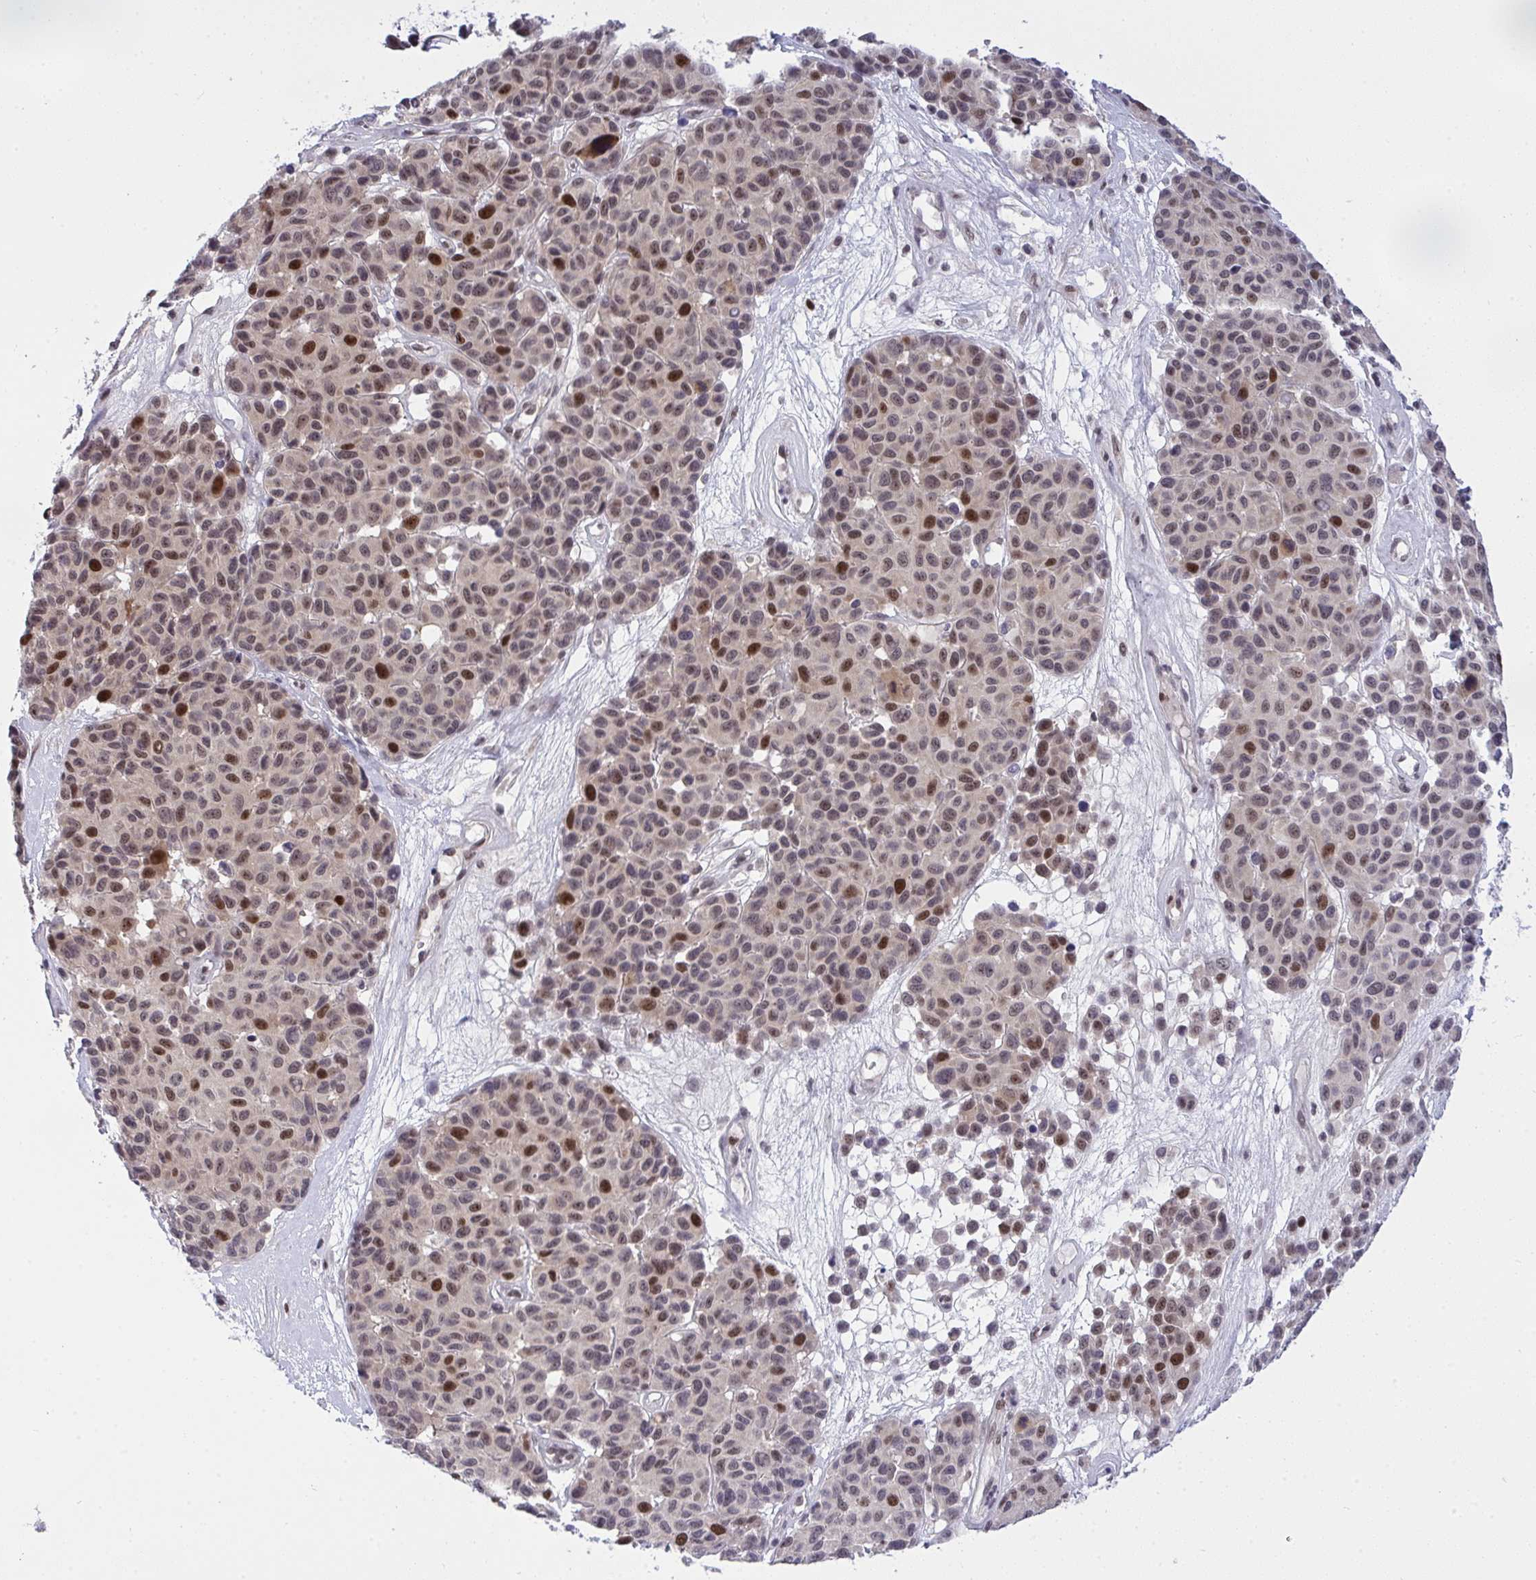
{"staining": {"intensity": "moderate", "quantity": "<25%", "location": "nuclear"}, "tissue": "melanoma", "cell_type": "Tumor cells", "image_type": "cancer", "snomed": [{"axis": "morphology", "description": "Malignant melanoma, NOS"}, {"axis": "topography", "description": "Skin"}], "caption": "Malignant melanoma was stained to show a protein in brown. There is low levels of moderate nuclear positivity in approximately <25% of tumor cells.", "gene": "RFC4", "patient": {"sex": "female", "age": 66}}